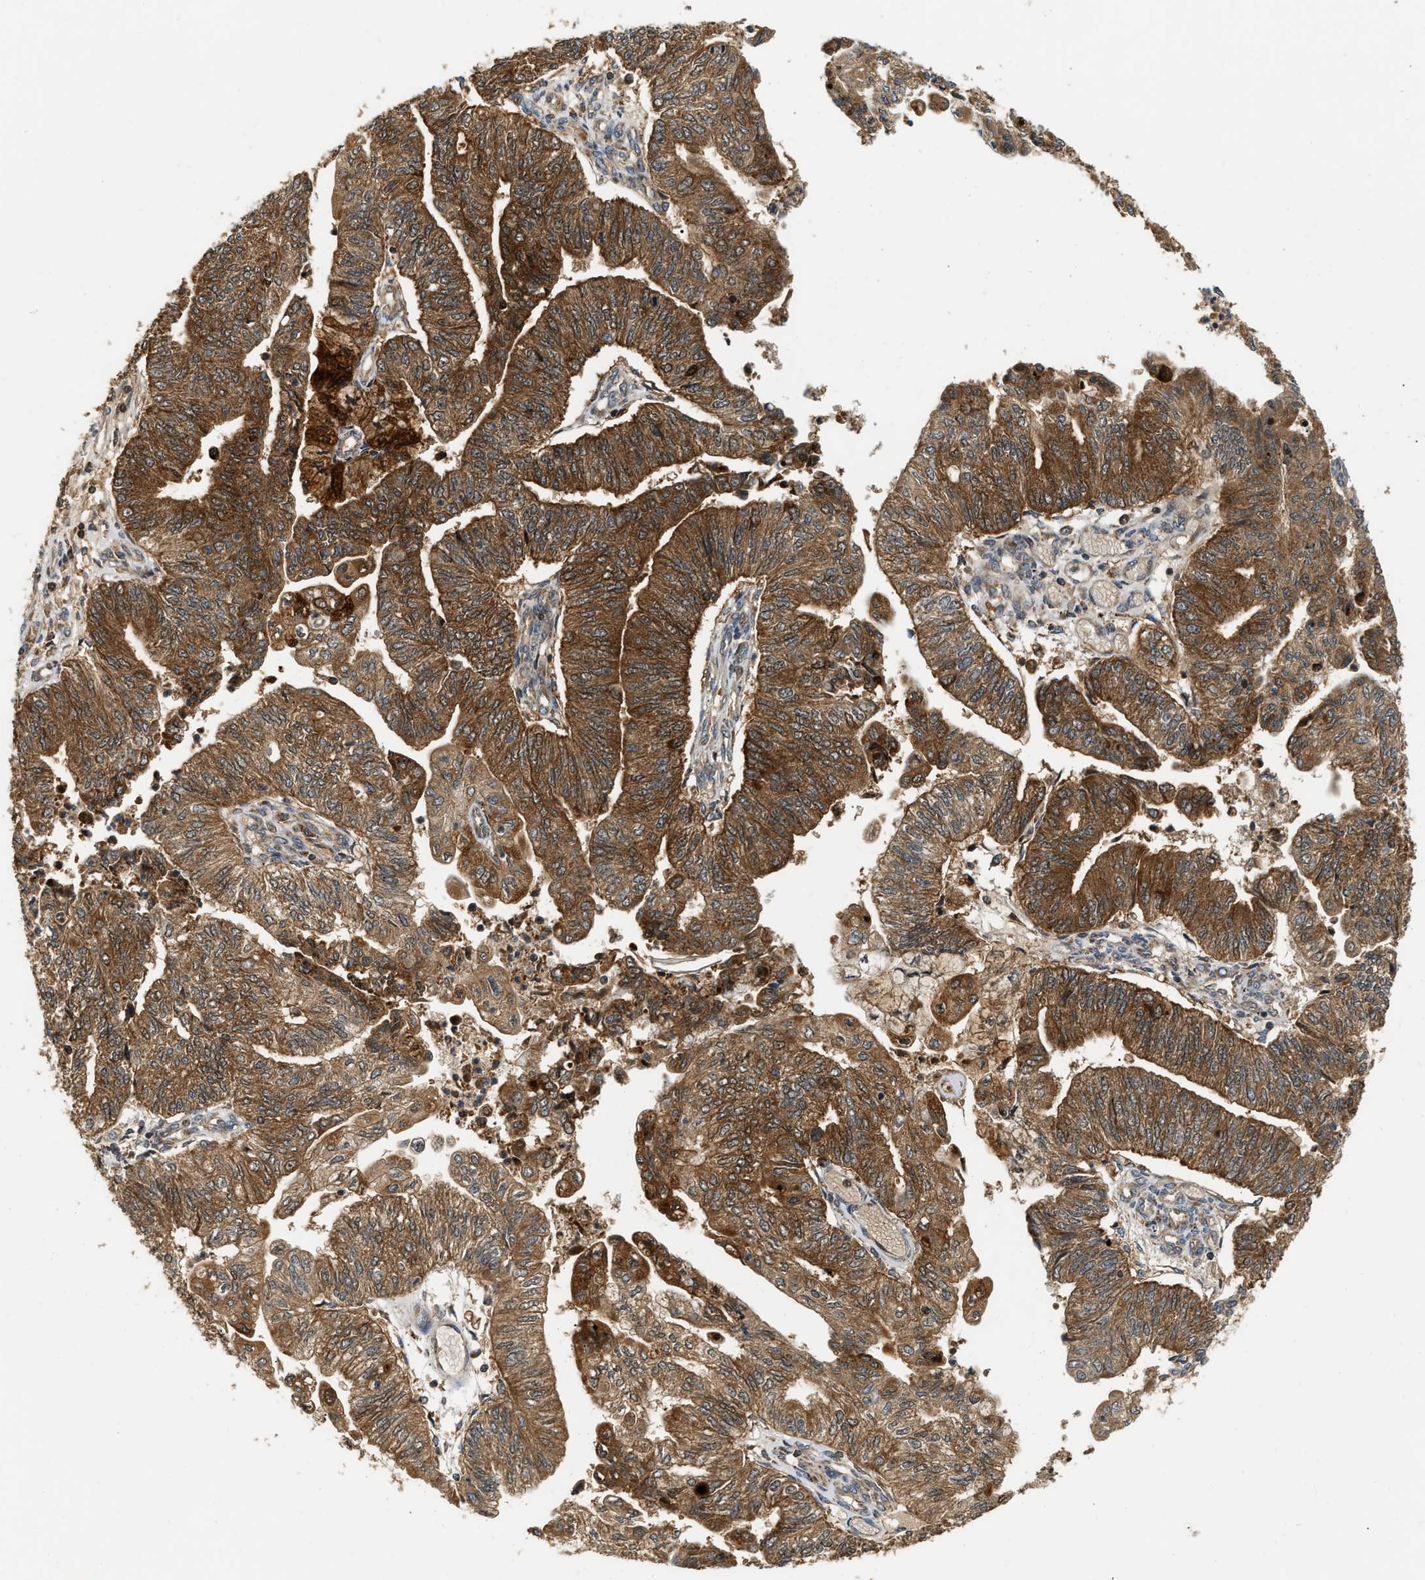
{"staining": {"intensity": "moderate", "quantity": ">75%", "location": "cytoplasmic/membranous"}, "tissue": "endometrial cancer", "cell_type": "Tumor cells", "image_type": "cancer", "snomed": [{"axis": "morphology", "description": "Adenocarcinoma, NOS"}, {"axis": "topography", "description": "Endometrium"}], "caption": "Adenocarcinoma (endometrial) stained with a brown dye exhibits moderate cytoplasmic/membranous positive positivity in about >75% of tumor cells.", "gene": "EXTL2", "patient": {"sex": "female", "age": 59}}